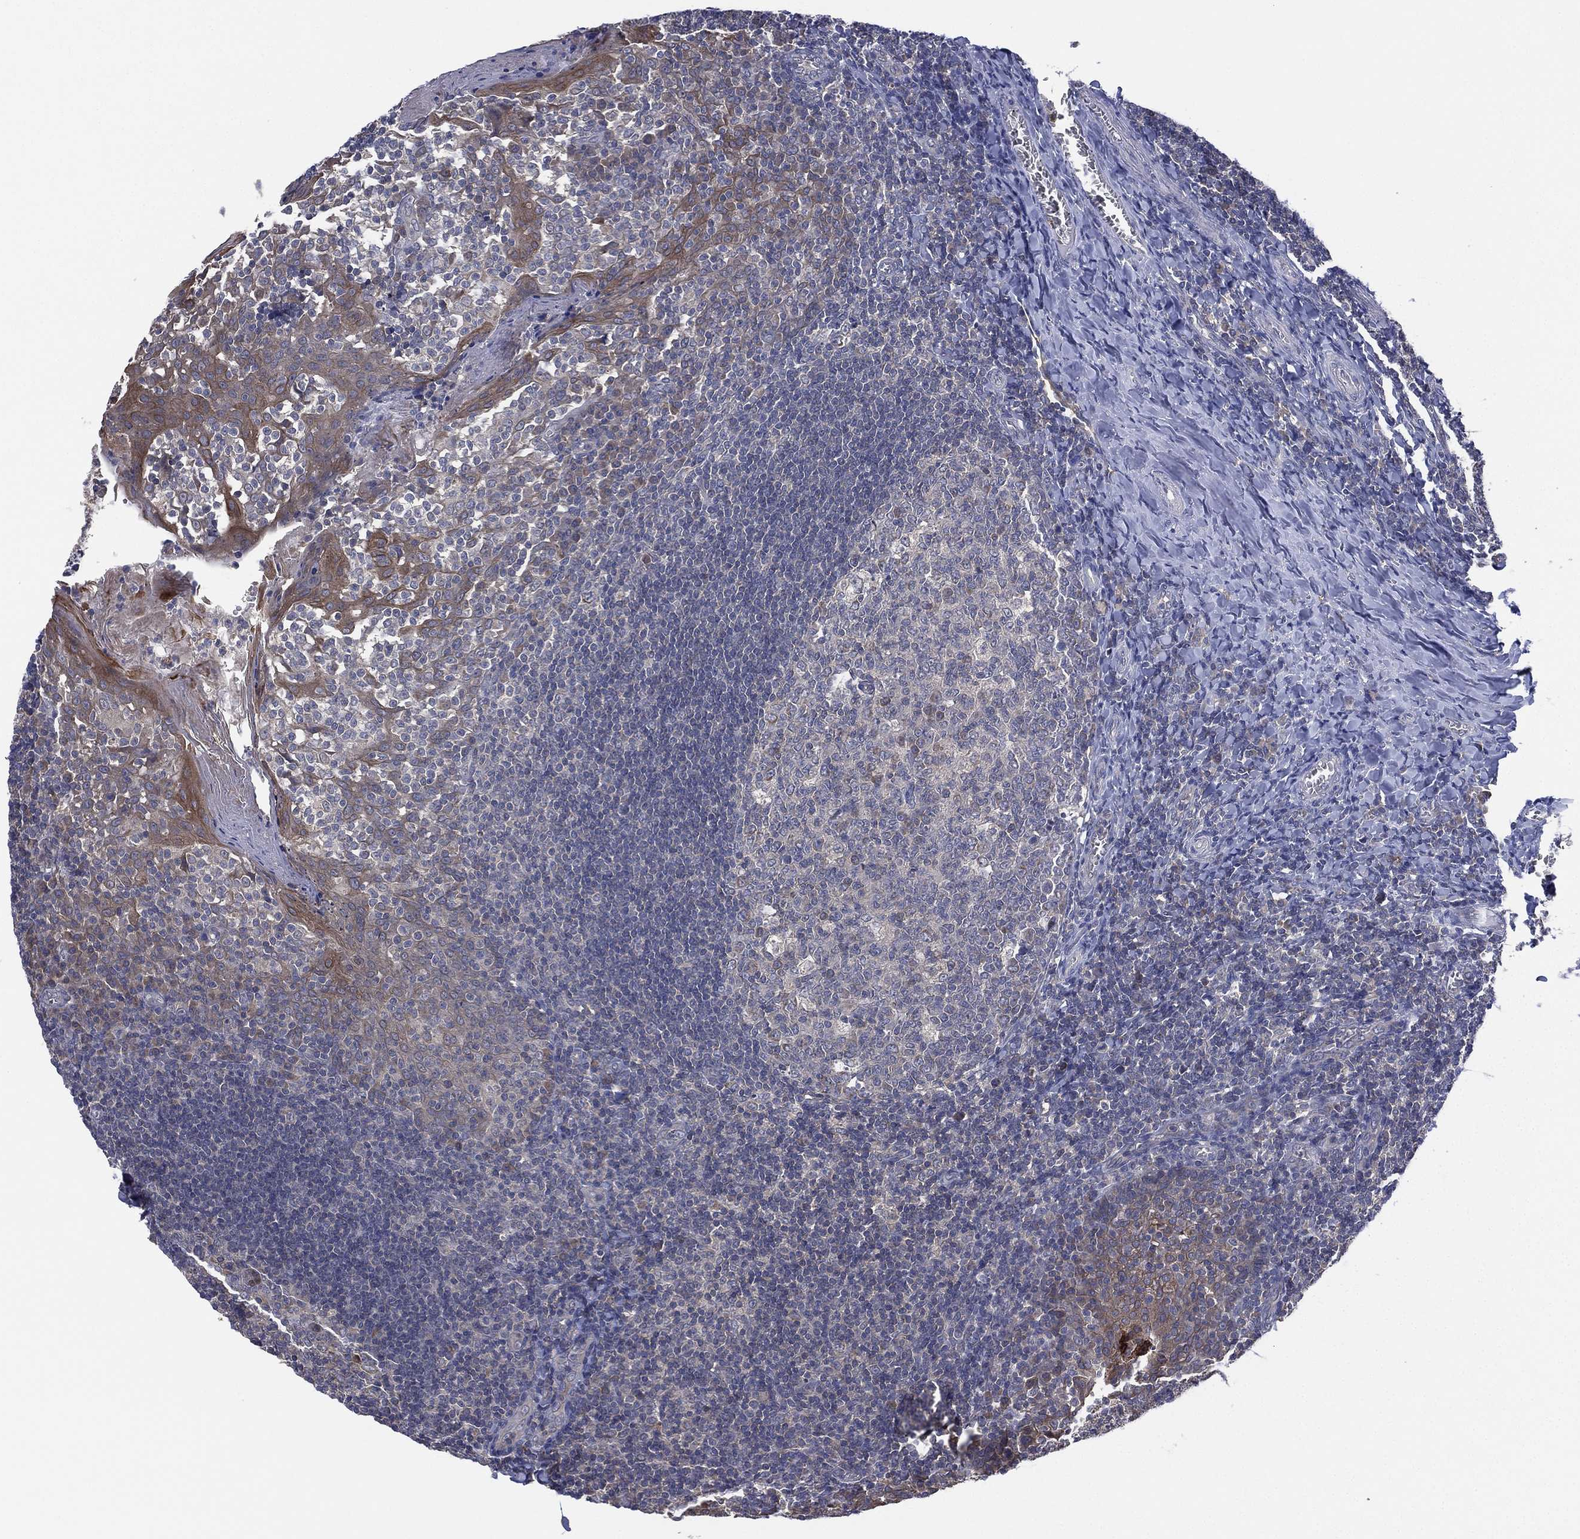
{"staining": {"intensity": "negative", "quantity": "none", "location": "none"}, "tissue": "tonsil", "cell_type": "Germinal center cells", "image_type": "normal", "snomed": [{"axis": "morphology", "description": "Normal tissue, NOS"}, {"axis": "topography", "description": "Tonsil"}], "caption": "Unremarkable tonsil was stained to show a protein in brown. There is no significant expression in germinal center cells. (Brightfield microscopy of DAB immunohistochemistry (IHC) at high magnification).", "gene": "MPP7", "patient": {"sex": "female", "age": 13}}